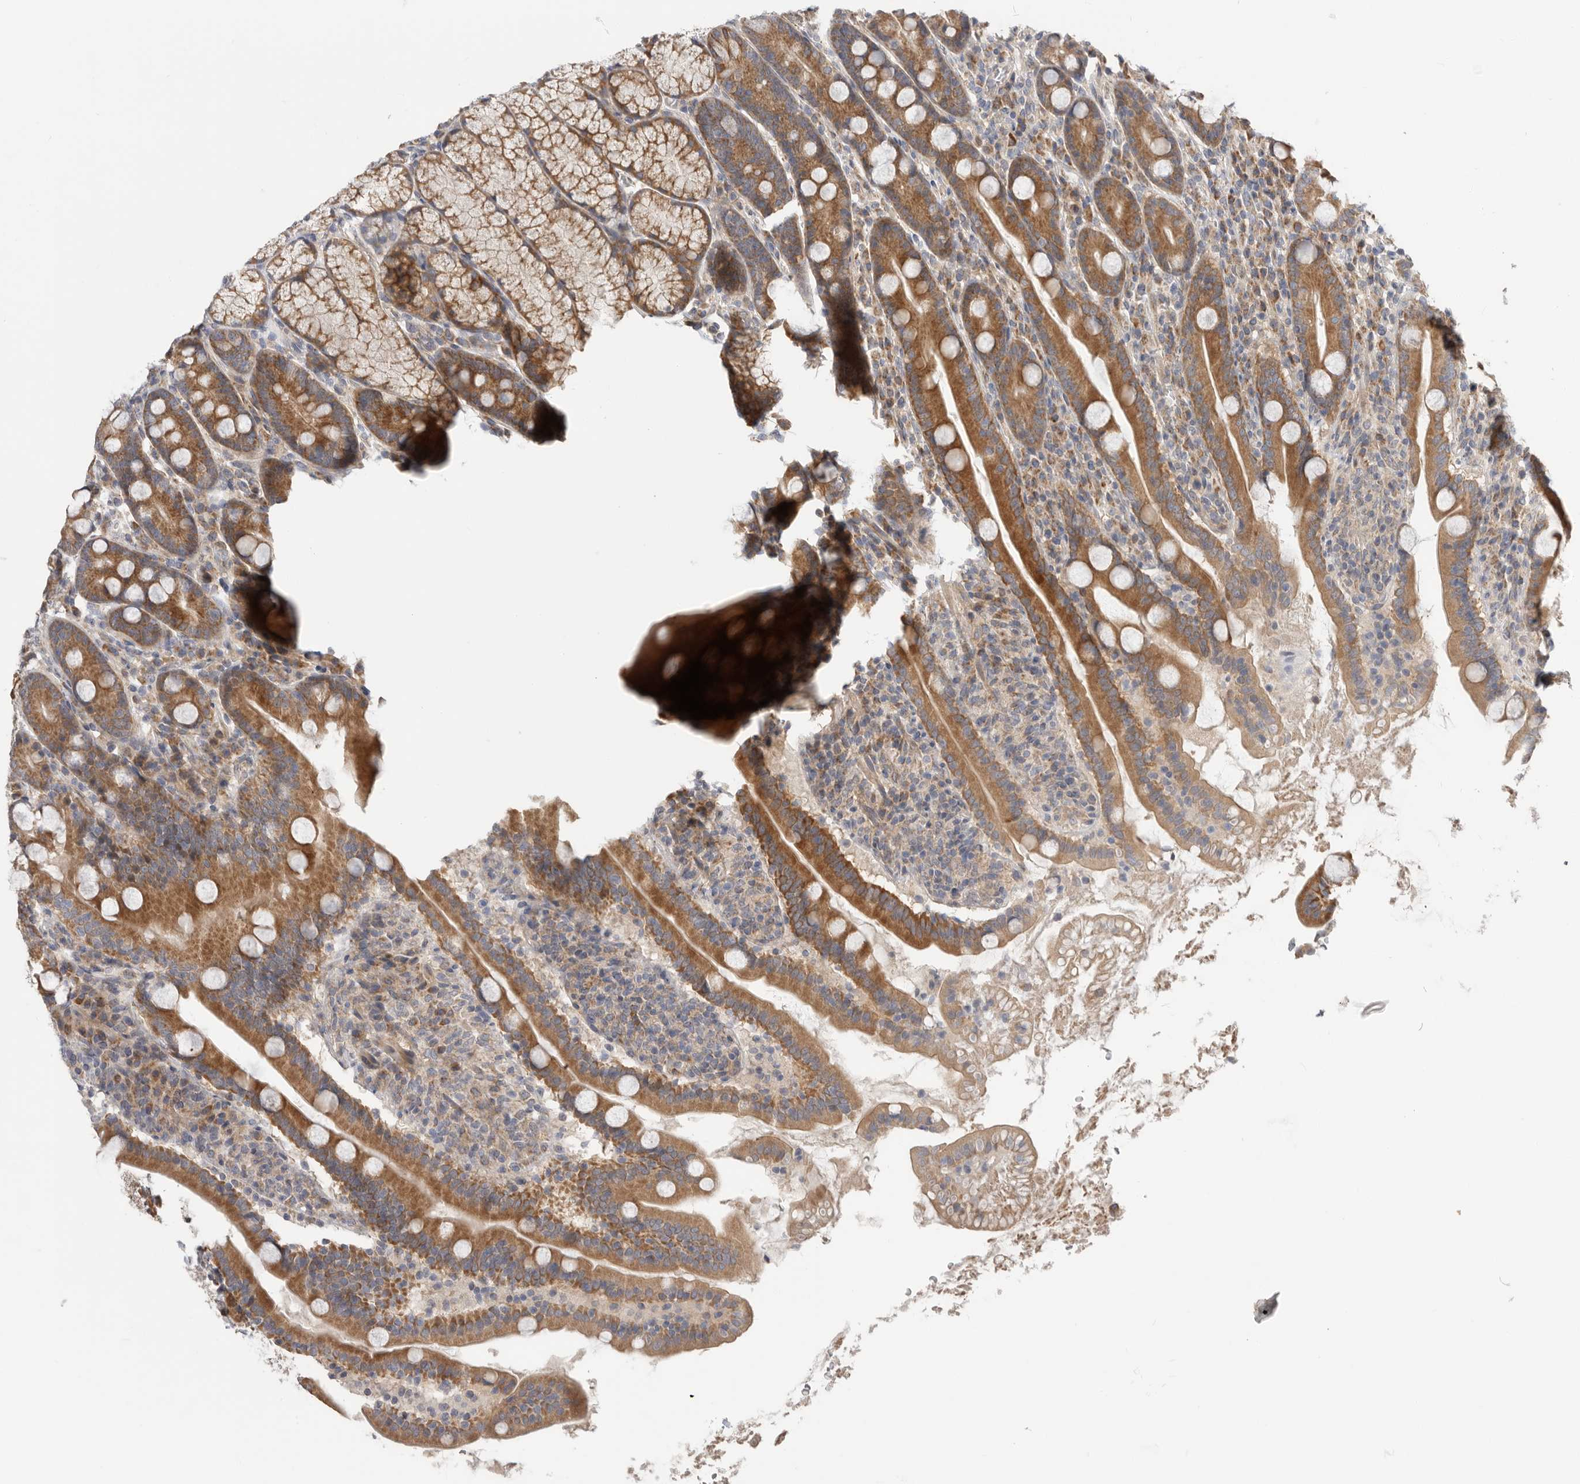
{"staining": {"intensity": "strong", "quantity": ">75%", "location": "cytoplasmic/membranous"}, "tissue": "duodenum", "cell_type": "Glandular cells", "image_type": "normal", "snomed": [{"axis": "morphology", "description": "Normal tissue, NOS"}, {"axis": "topography", "description": "Duodenum"}], "caption": "Brown immunohistochemical staining in unremarkable duodenum shows strong cytoplasmic/membranous positivity in approximately >75% of glandular cells.", "gene": "MTFR1L", "patient": {"sex": "male", "age": 35}}